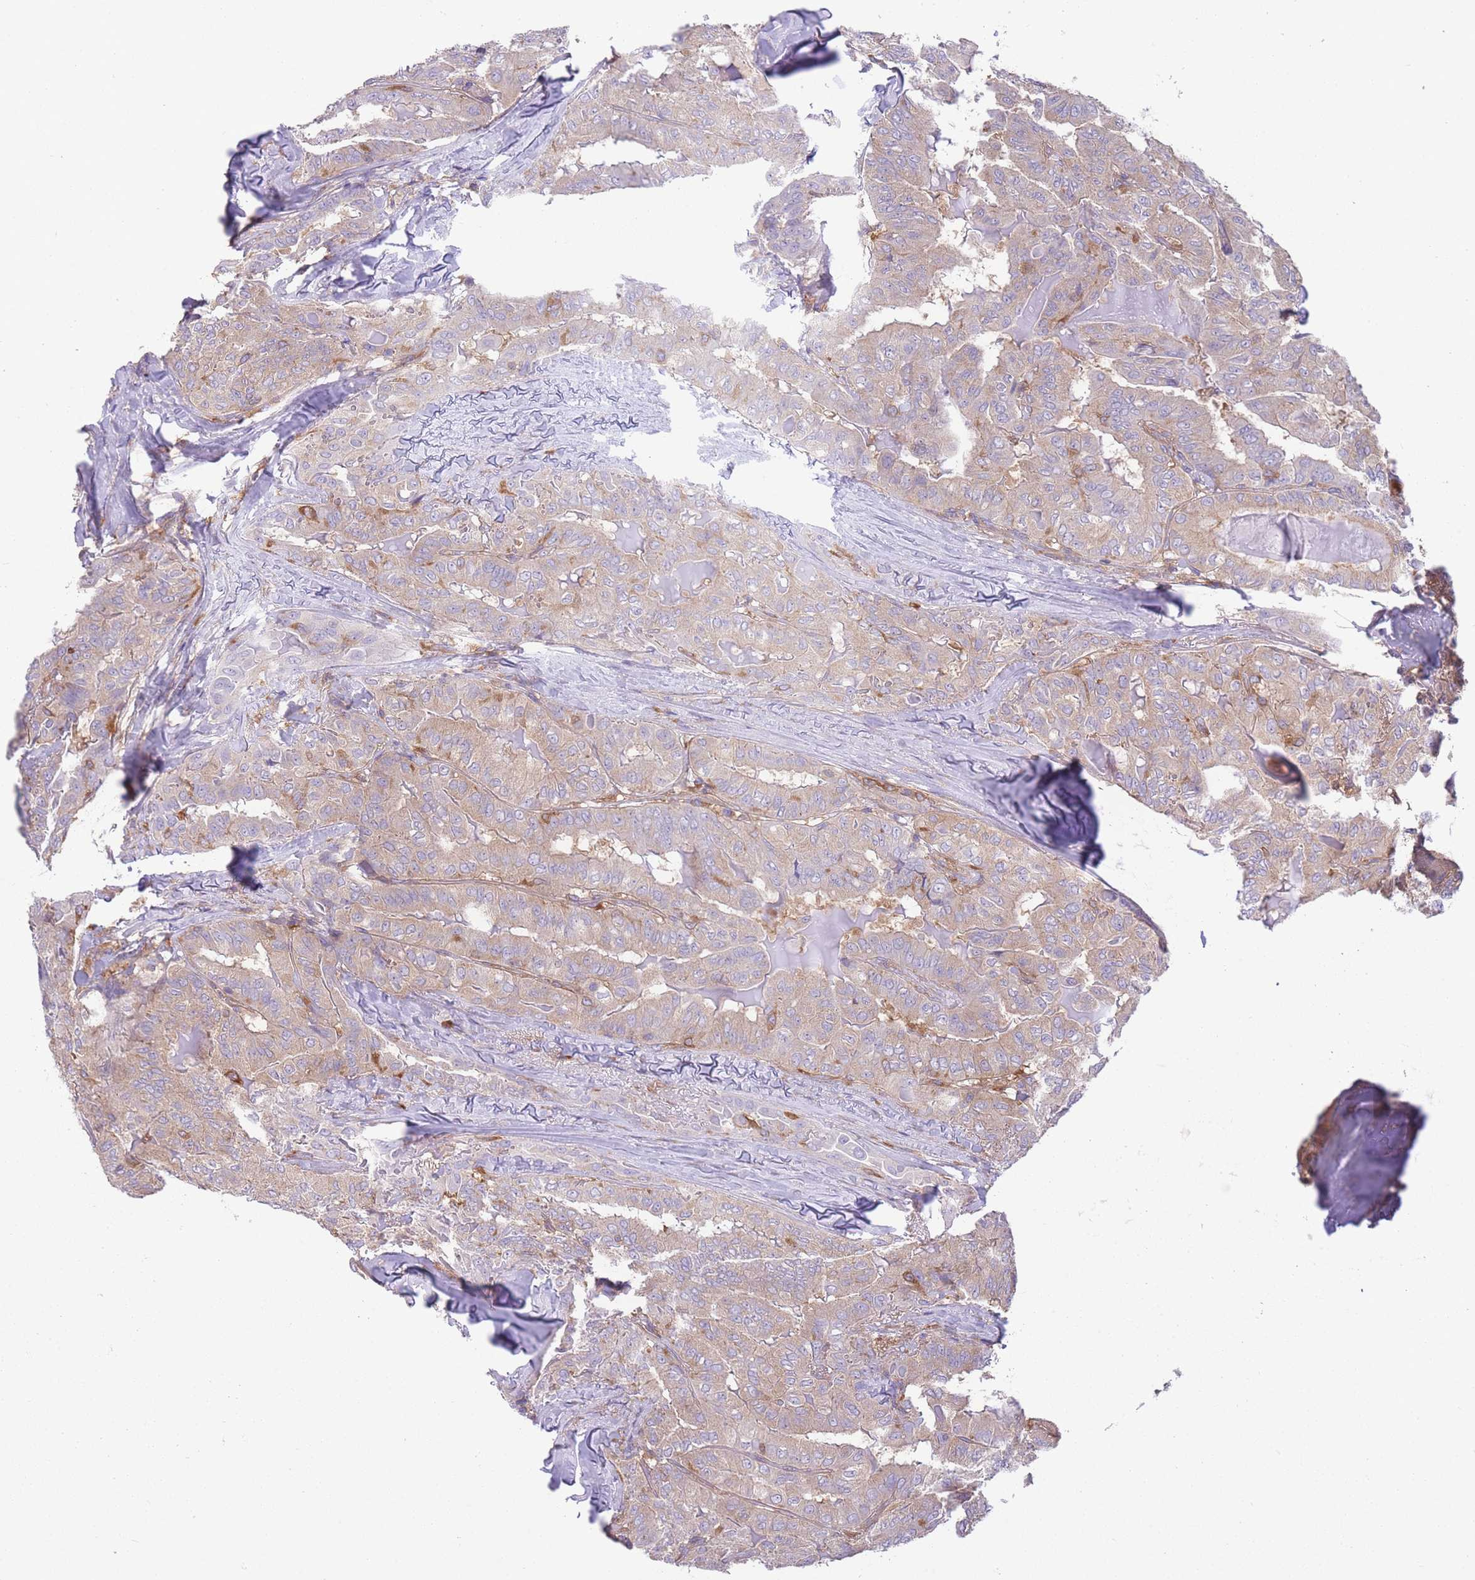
{"staining": {"intensity": "moderate", "quantity": "<25%", "location": "cytoplasmic/membranous"}, "tissue": "thyroid cancer", "cell_type": "Tumor cells", "image_type": "cancer", "snomed": [{"axis": "morphology", "description": "Papillary adenocarcinoma, NOS"}, {"axis": "topography", "description": "Thyroid gland"}], "caption": "A histopathology image of thyroid cancer stained for a protein displays moderate cytoplasmic/membranous brown staining in tumor cells.", "gene": "PRKAR1A", "patient": {"sex": "female", "age": 68}}